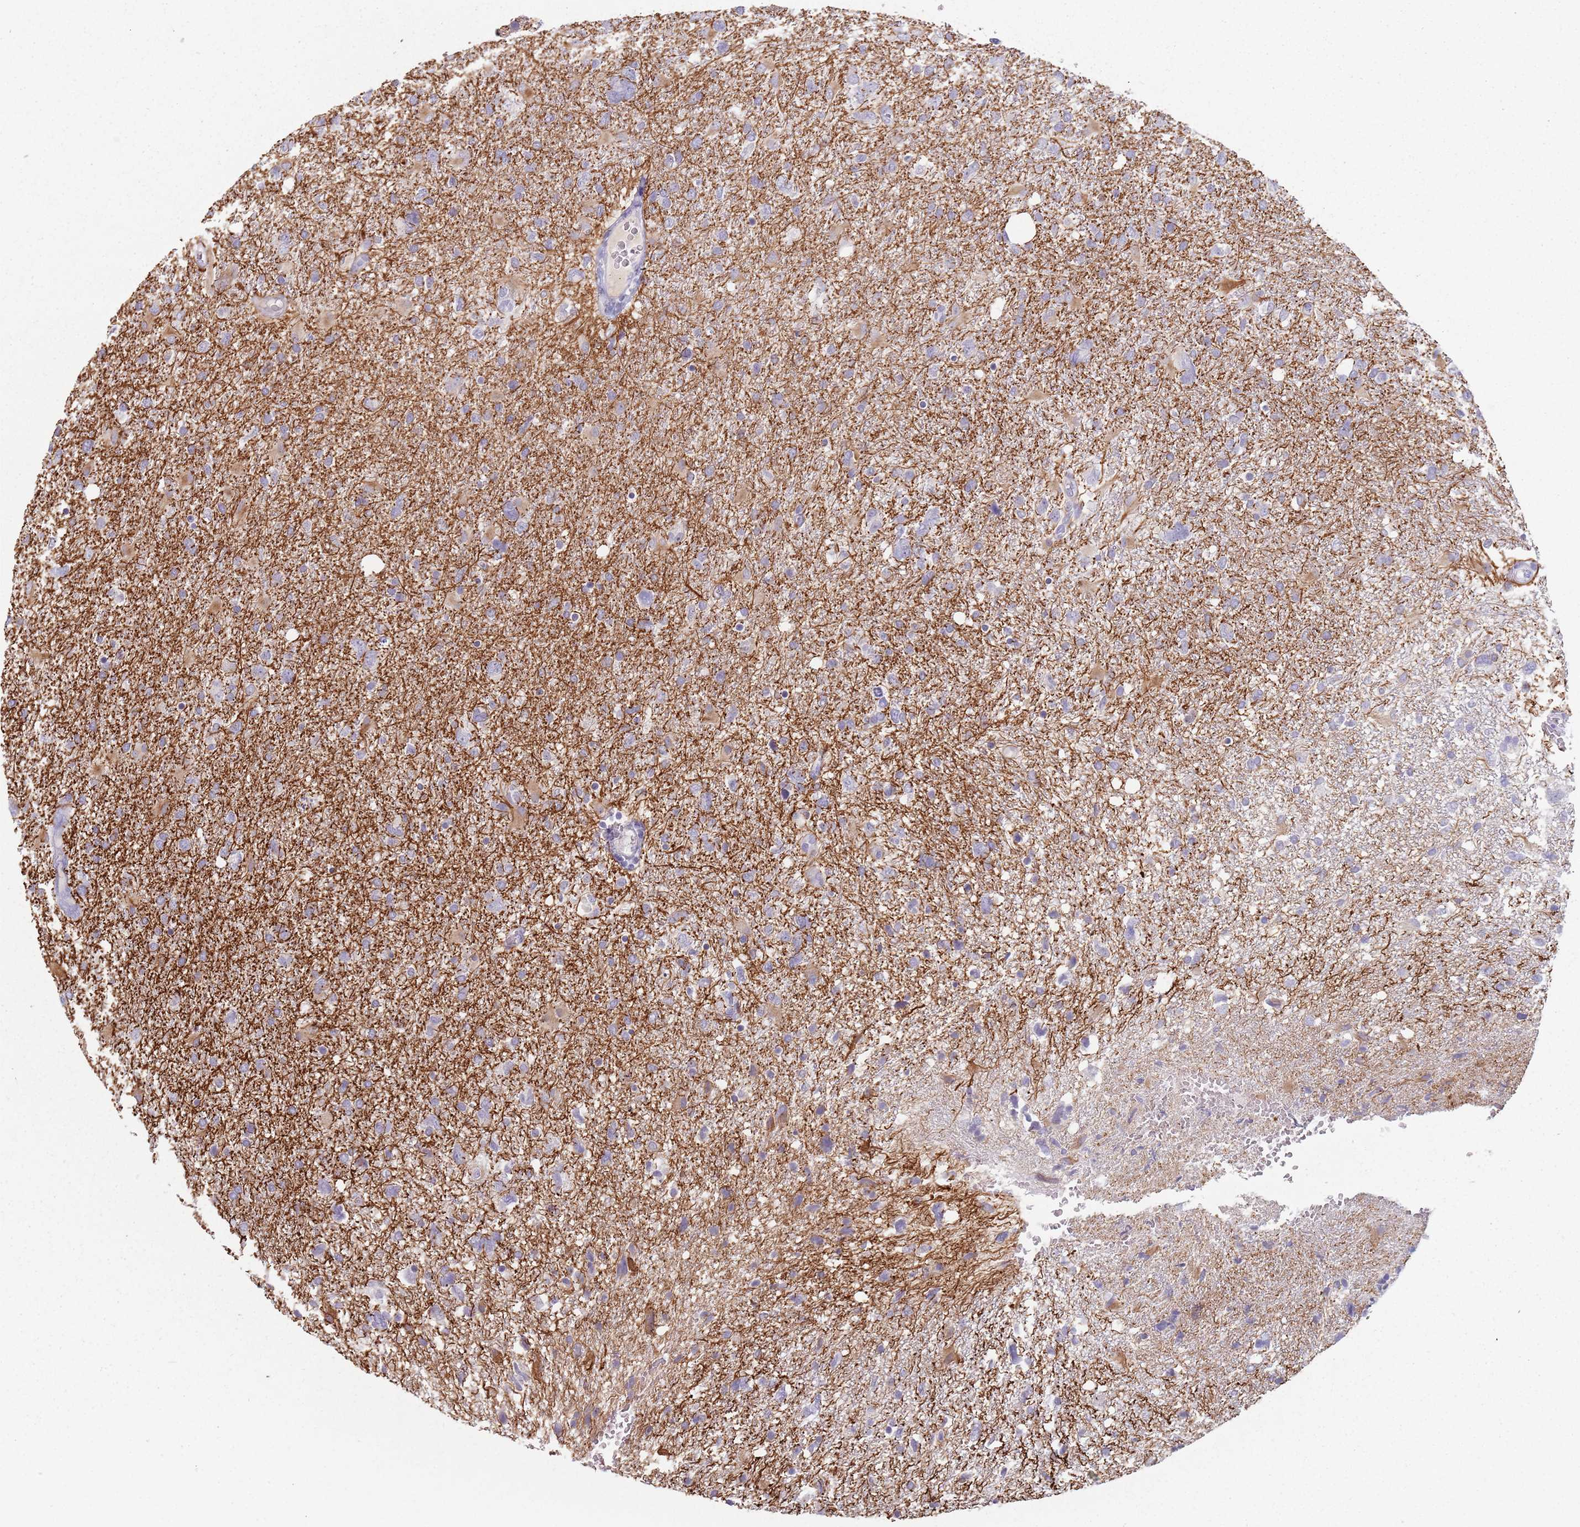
{"staining": {"intensity": "negative", "quantity": "none", "location": "none"}, "tissue": "glioma", "cell_type": "Tumor cells", "image_type": "cancer", "snomed": [{"axis": "morphology", "description": "Glioma, malignant, High grade"}, {"axis": "topography", "description": "Brain"}], "caption": "The image reveals no significant staining in tumor cells of high-grade glioma (malignant). (Brightfield microscopy of DAB IHC at high magnification).", "gene": "CEP19", "patient": {"sex": "male", "age": 61}}